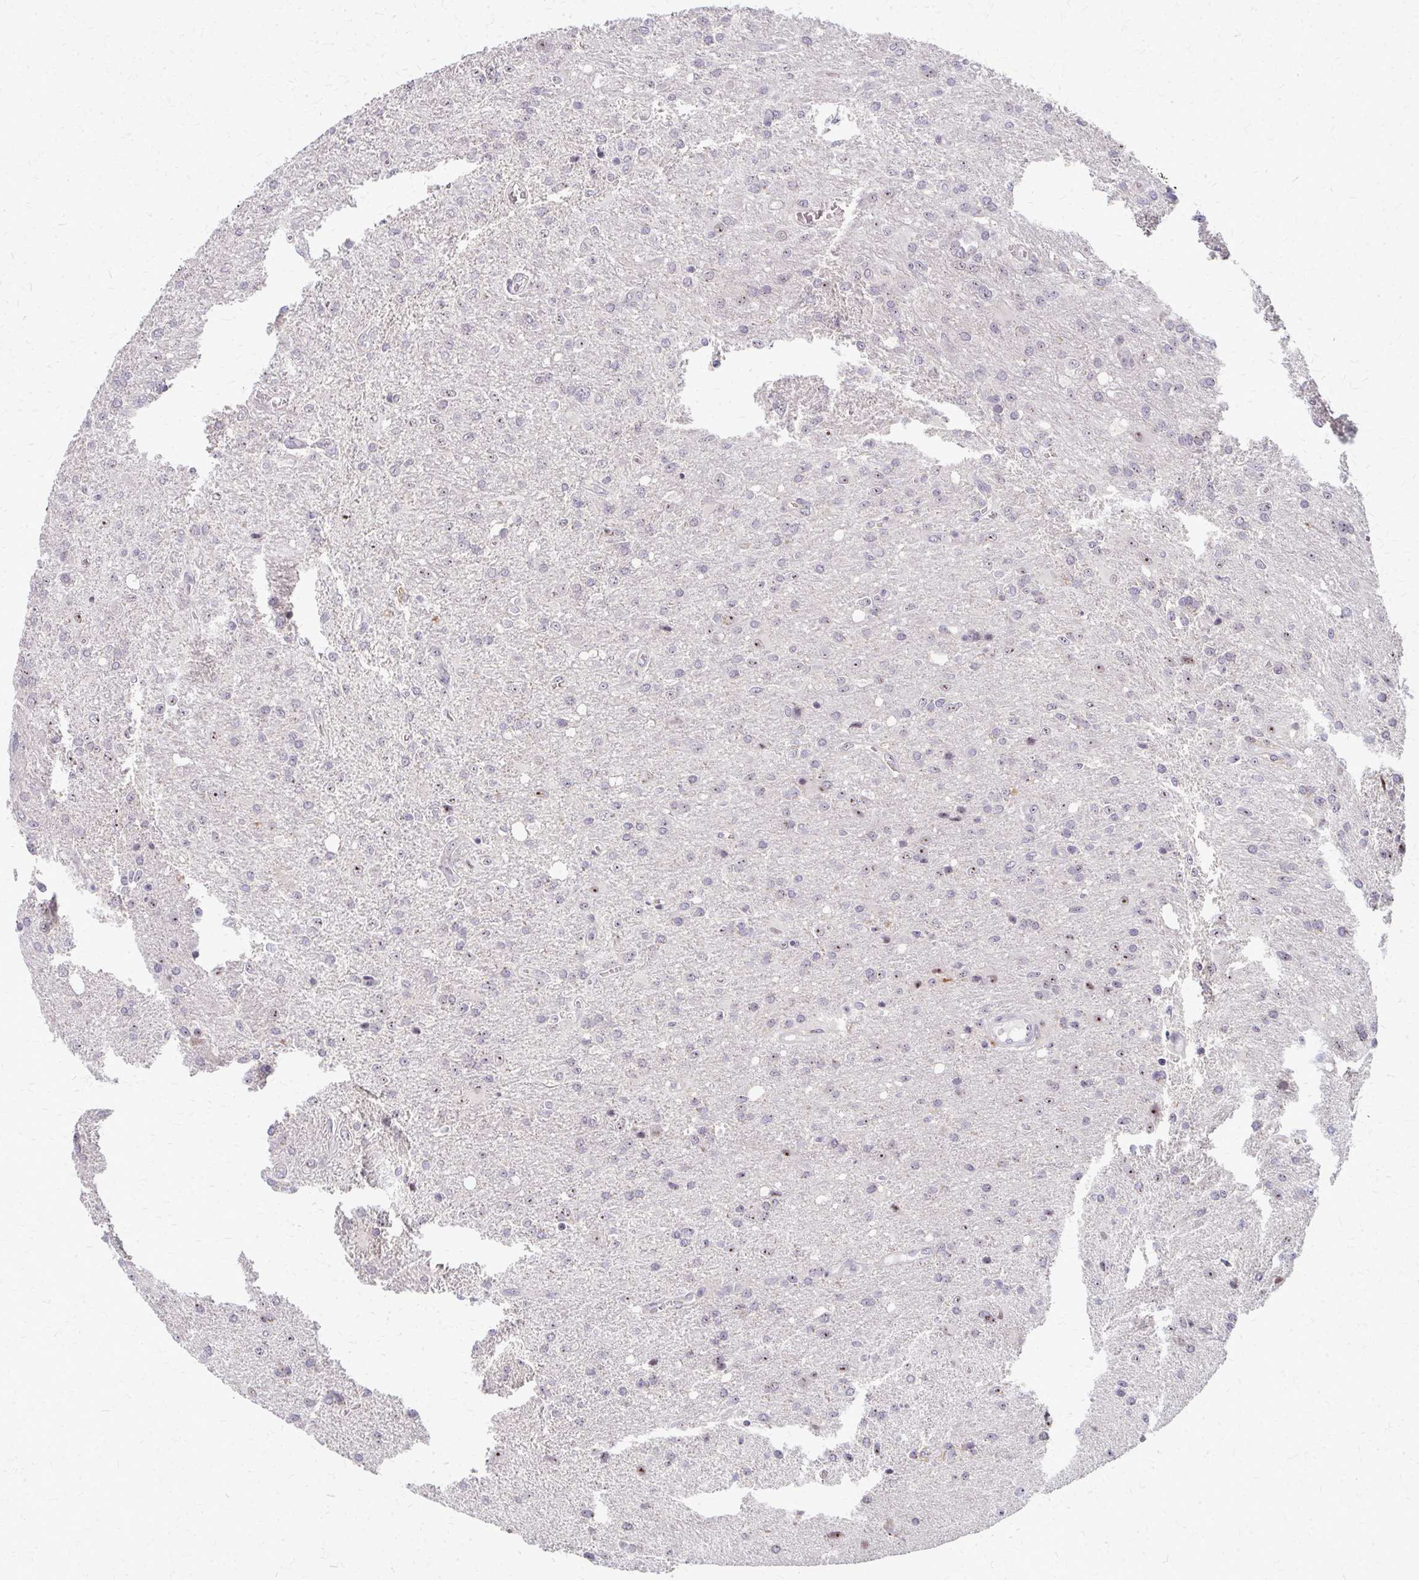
{"staining": {"intensity": "moderate", "quantity": ">75%", "location": "nuclear"}, "tissue": "glioma", "cell_type": "Tumor cells", "image_type": "cancer", "snomed": [{"axis": "morphology", "description": "Glioma, malignant, Low grade"}, {"axis": "topography", "description": "Brain"}], "caption": "Moderate nuclear expression for a protein is present in about >75% of tumor cells of glioma using immunohistochemistry (IHC).", "gene": "NUDT16", "patient": {"sex": "male", "age": 66}}